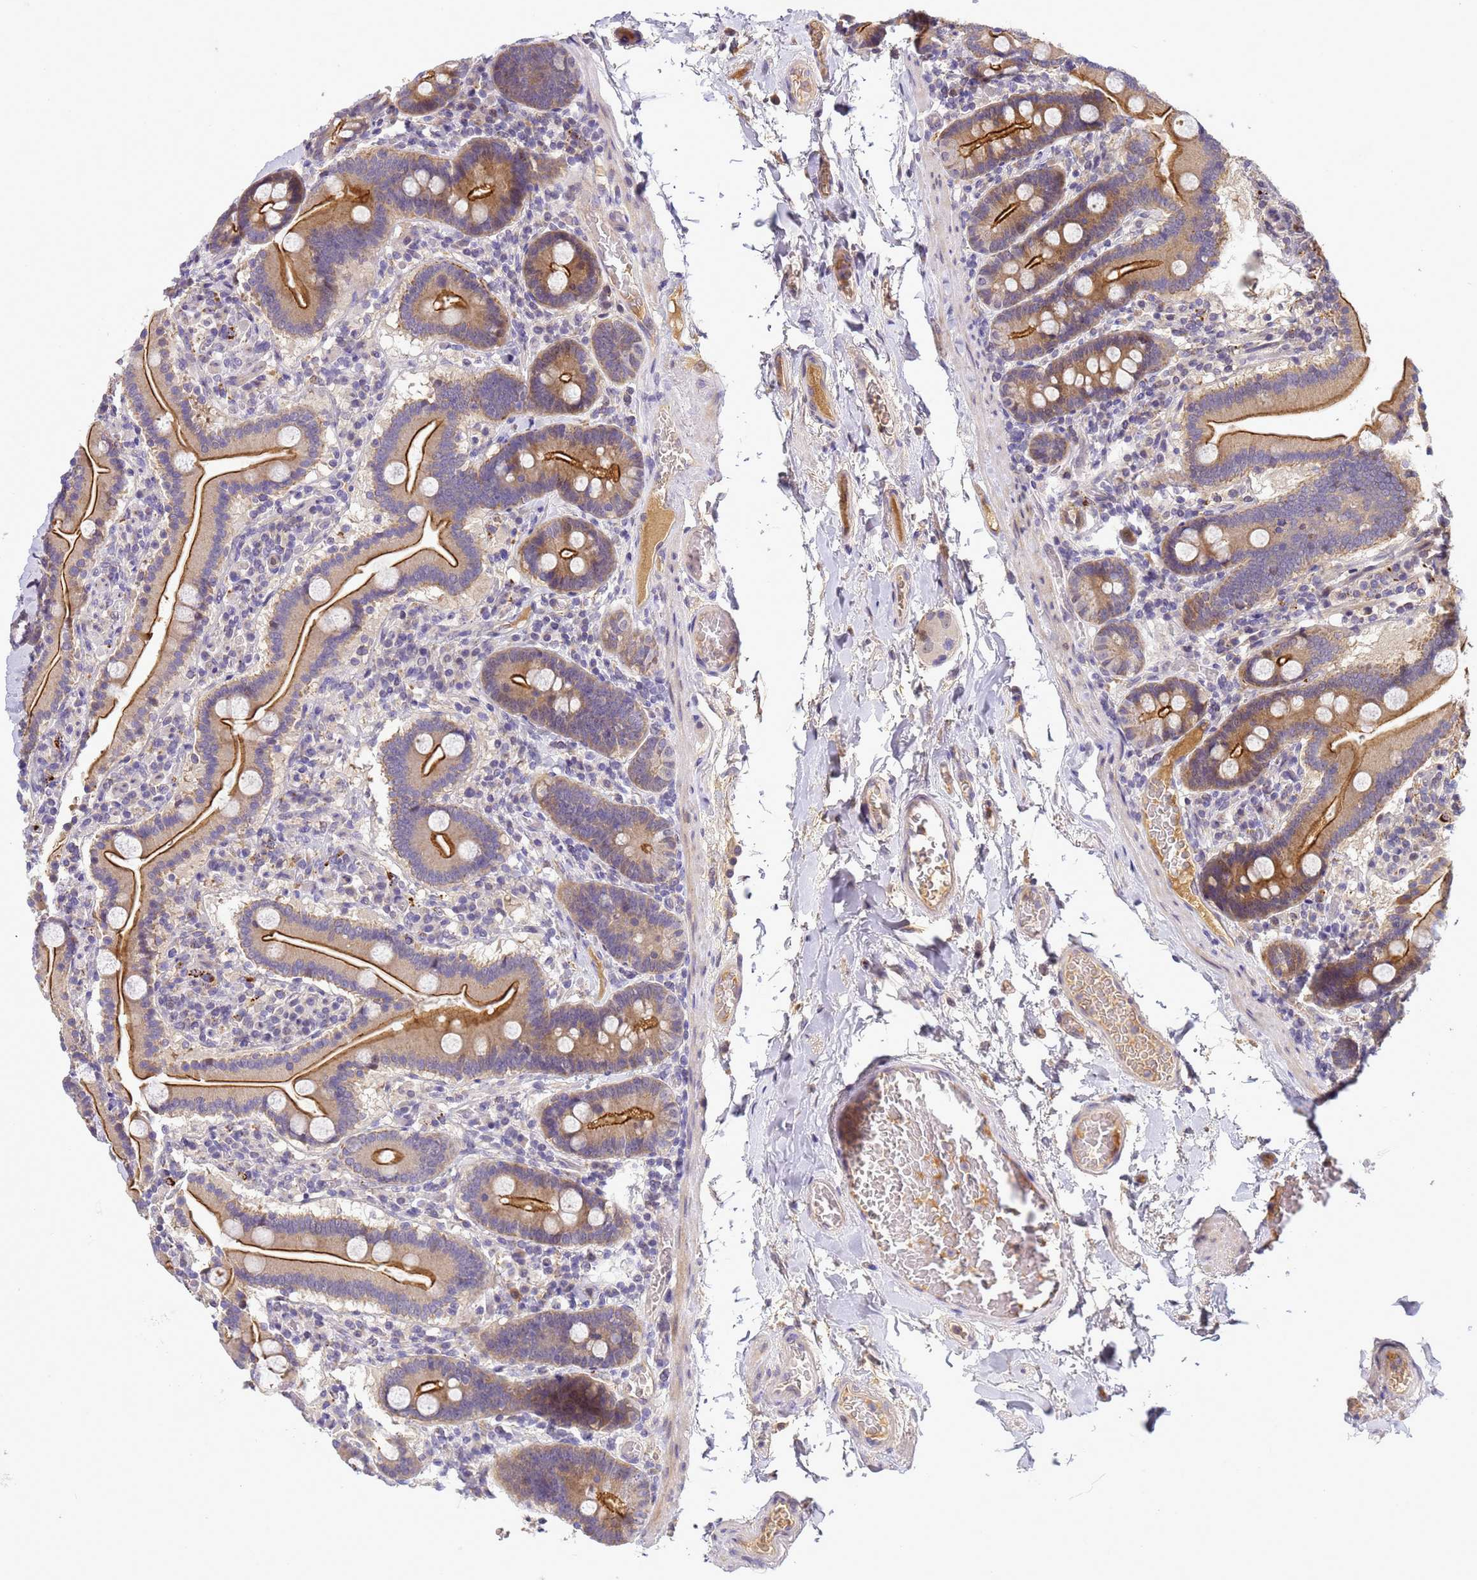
{"staining": {"intensity": "strong", "quantity": "25%-75%", "location": "cytoplasmic/membranous"}, "tissue": "duodenum", "cell_type": "Glandular cells", "image_type": "normal", "snomed": [{"axis": "morphology", "description": "Normal tissue, NOS"}, {"axis": "topography", "description": "Duodenum"}], "caption": "Approximately 25%-75% of glandular cells in benign human duodenum show strong cytoplasmic/membranous protein staining as visualized by brown immunohistochemical staining.", "gene": "TMEM74B", "patient": {"sex": "male", "age": 55}}